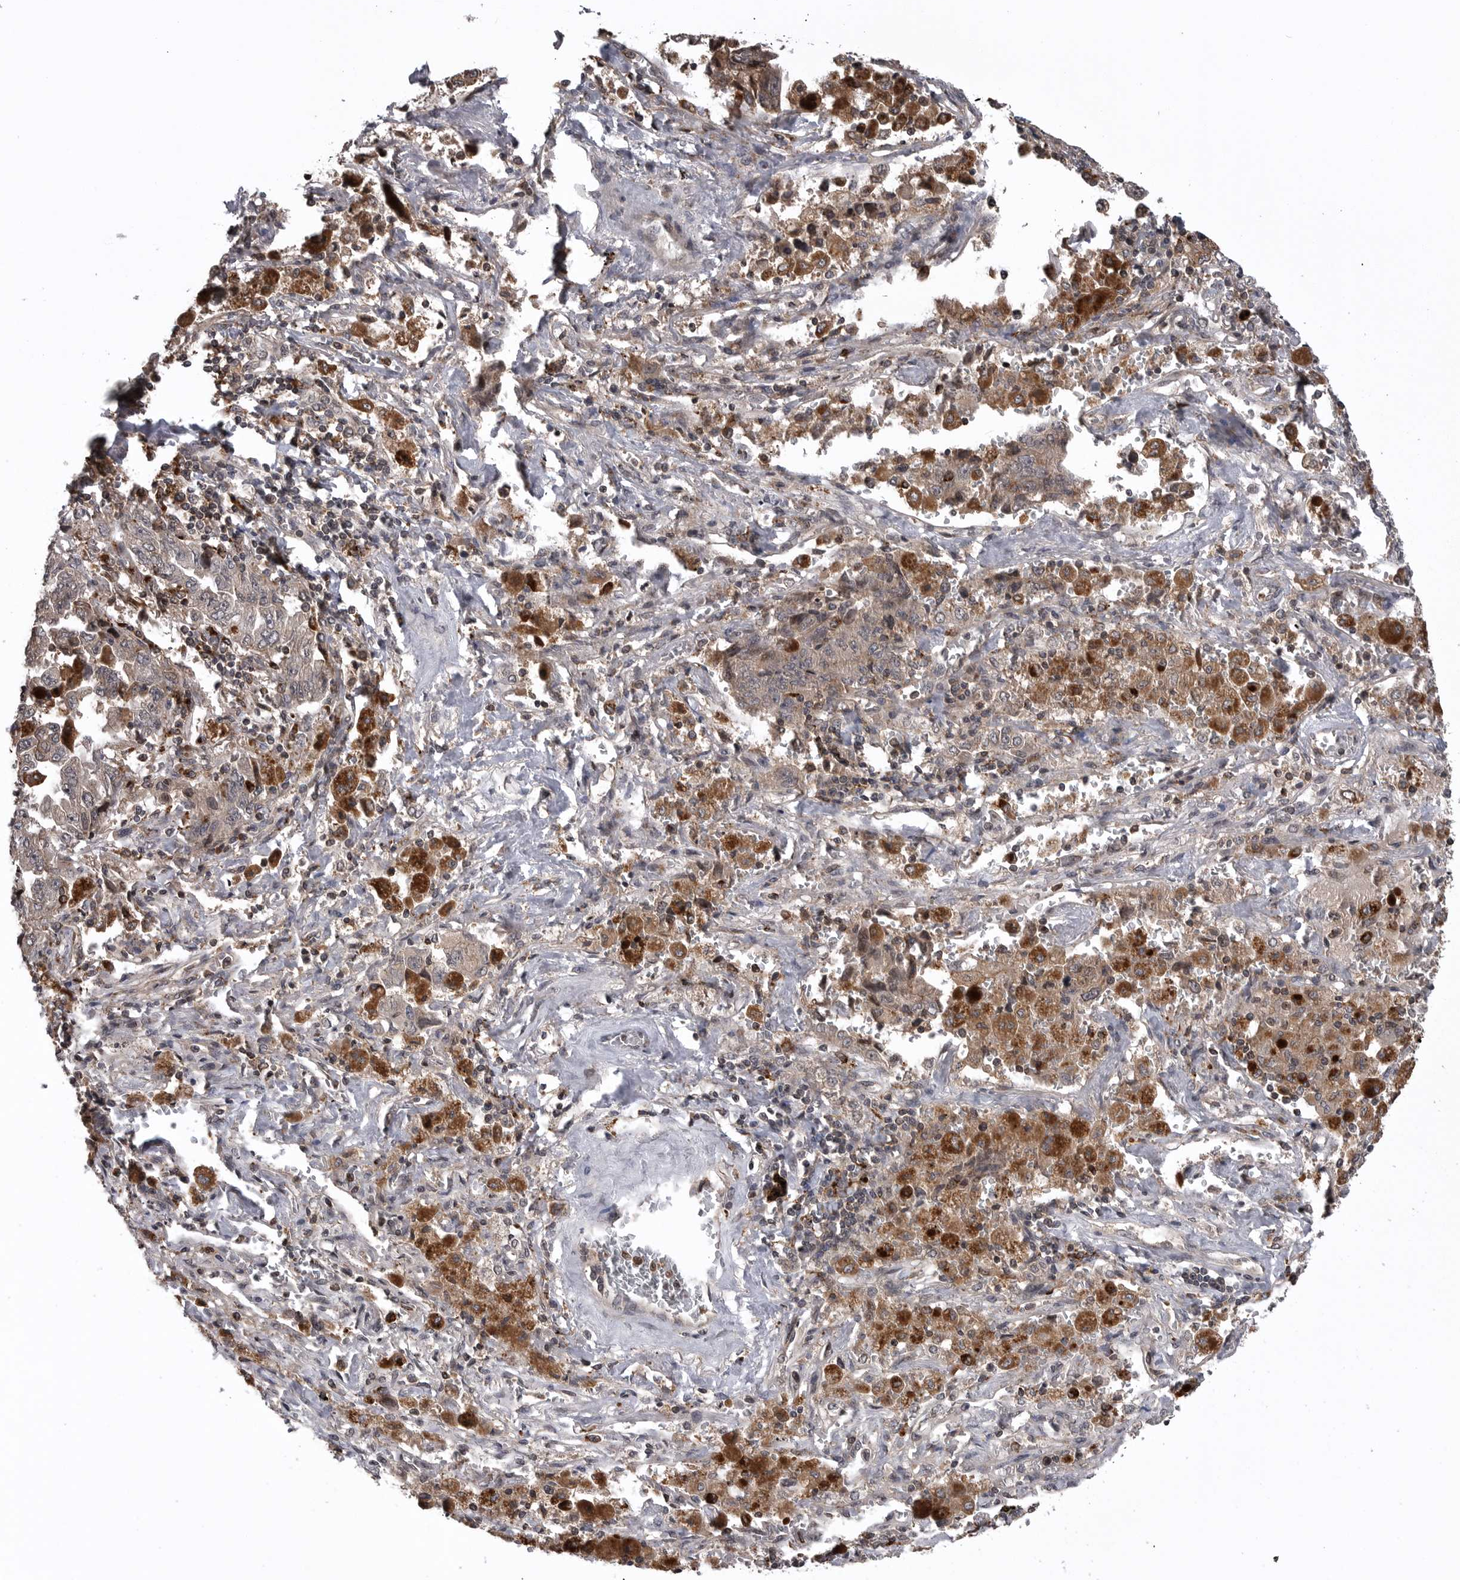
{"staining": {"intensity": "negative", "quantity": "none", "location": "none"}, "tissue": "lung cancer", "cell_type": "Tumor cells", "image_type": "cancer", "snomed": [{"axis": "morphology", "description": "Adenocarcinoma, NOS"}, {"axis": "topography", "description": "Lung"}], "caption": "Lung adenocarcinoma was stained to show a protein in brown. There is no significant expression in tumor cells. (DAB (3,3'-diaminobenzidine) IHC, high magnification).", "gene": "AOAH", "patient": {"sex": "female", "age": 51}}